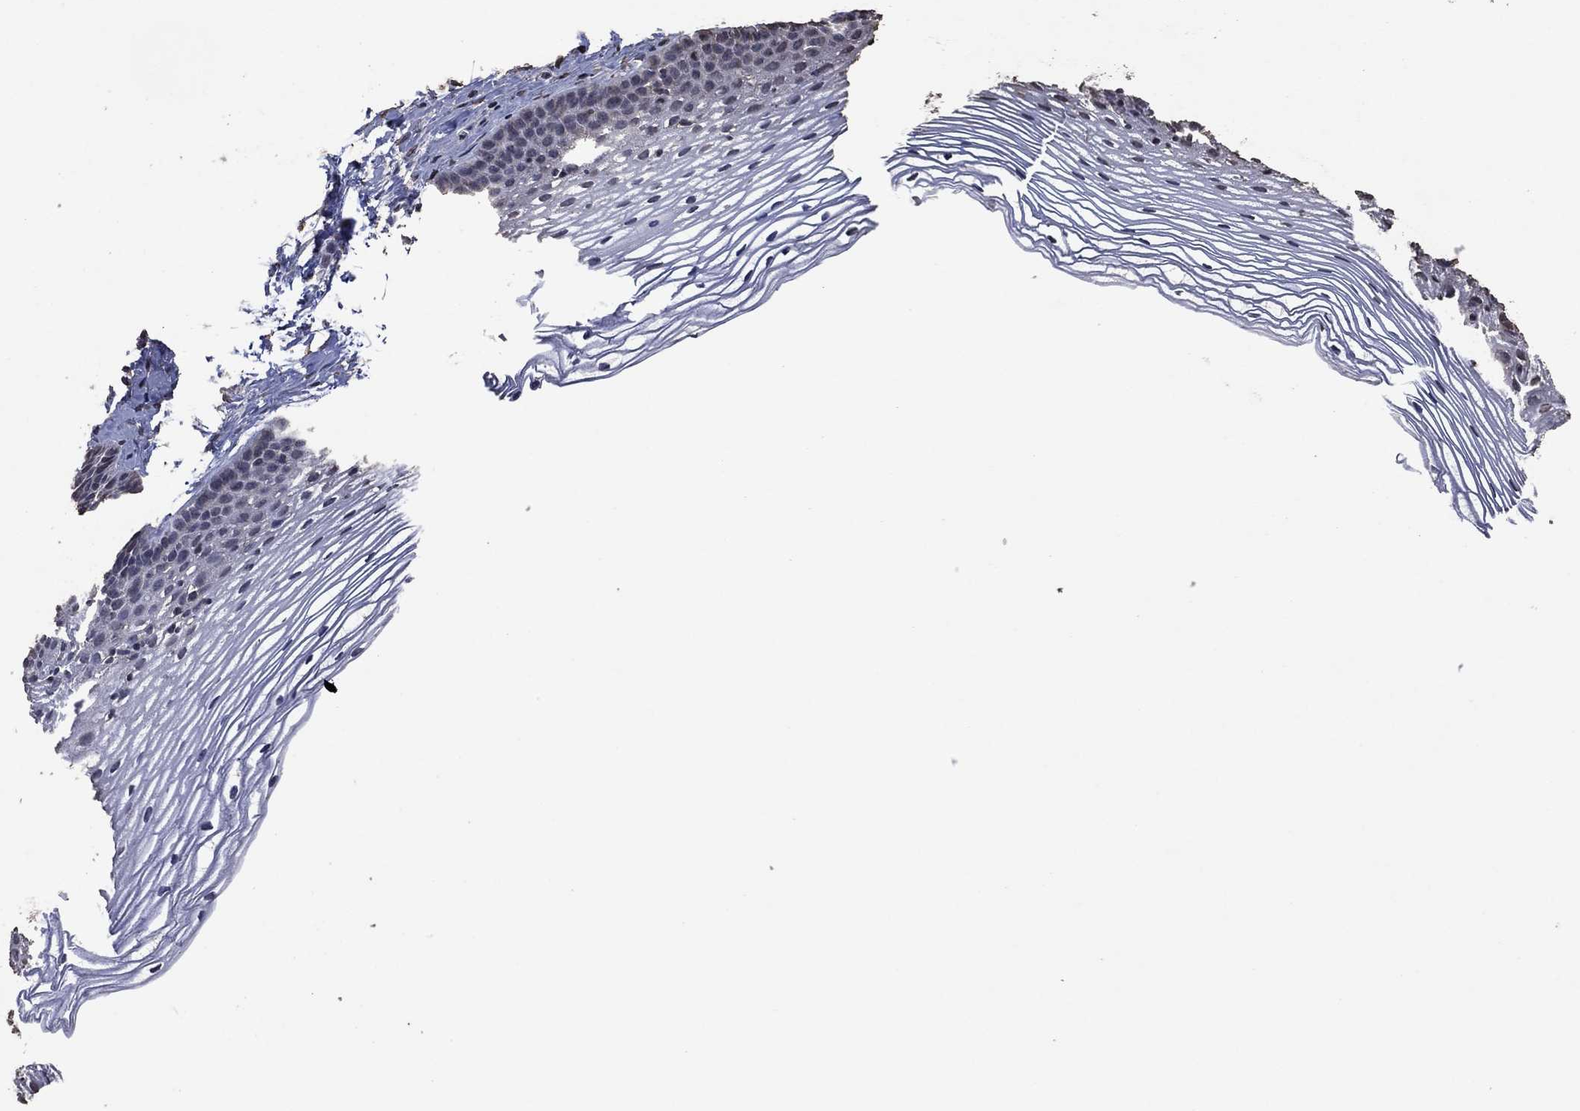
{"staining": {"intensity": "negative", "quantity": "none", "location": "none"}, "tissue": "cervix", "cell_type": "Squamous epithelial cells", "image_type": "normal", "snomed": [{"axis": "morphology", "description": "Normal tissue, NOS"}, {"axis": "topography", "description": "Cervix"}], "caption": "IHC photomicrograph of unremarkable cervix: cervix stained with DAB shows no significant protein staining in squamous epithelial cells.", "gene": "ADPRHL1", "patient": {"sex": "female", "age": 39}}